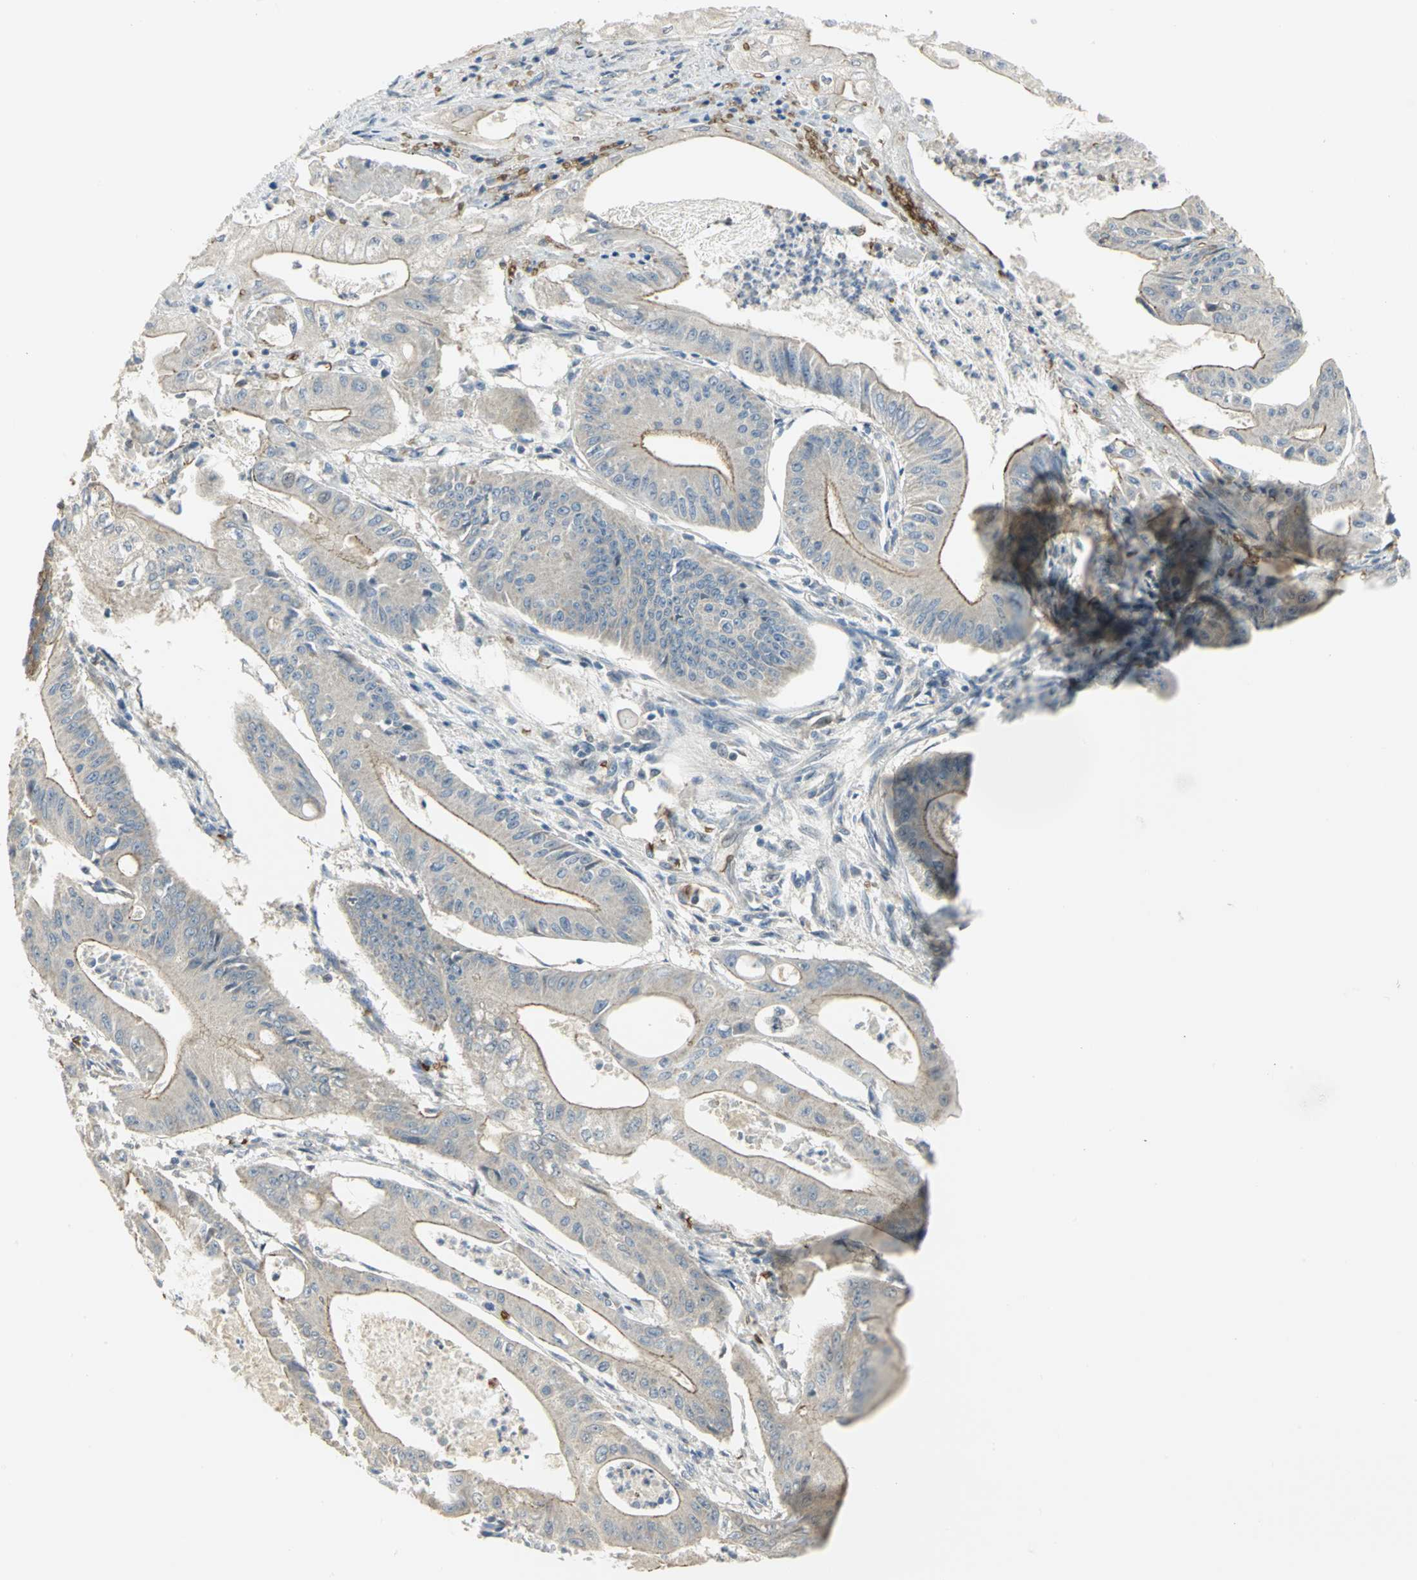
{"staining": {"intensity": "moderate", "quantity": "25%-75%", "location": "cytoplasmic/membranous"}, "tissue": "pancreatic cancer", "cell_type": "Tumor cells", "image_type": "cancer", "snomed": [{"axis": "morphology", "description": "Normal tissue, NOS"}, {"axis": "topography", "description": "Lymph node"}], "caption": "Immunohistochemical staining of pancreatic cancer shows medium levels of moderate cytoplasmic/membranous protein expression in about 25%-75% of tumor cells. (brown staining indicates protein expression, while blue staining denotes nuclei).", "gene": "ANK1", "patient": {"sex": "male", "age": 62}}